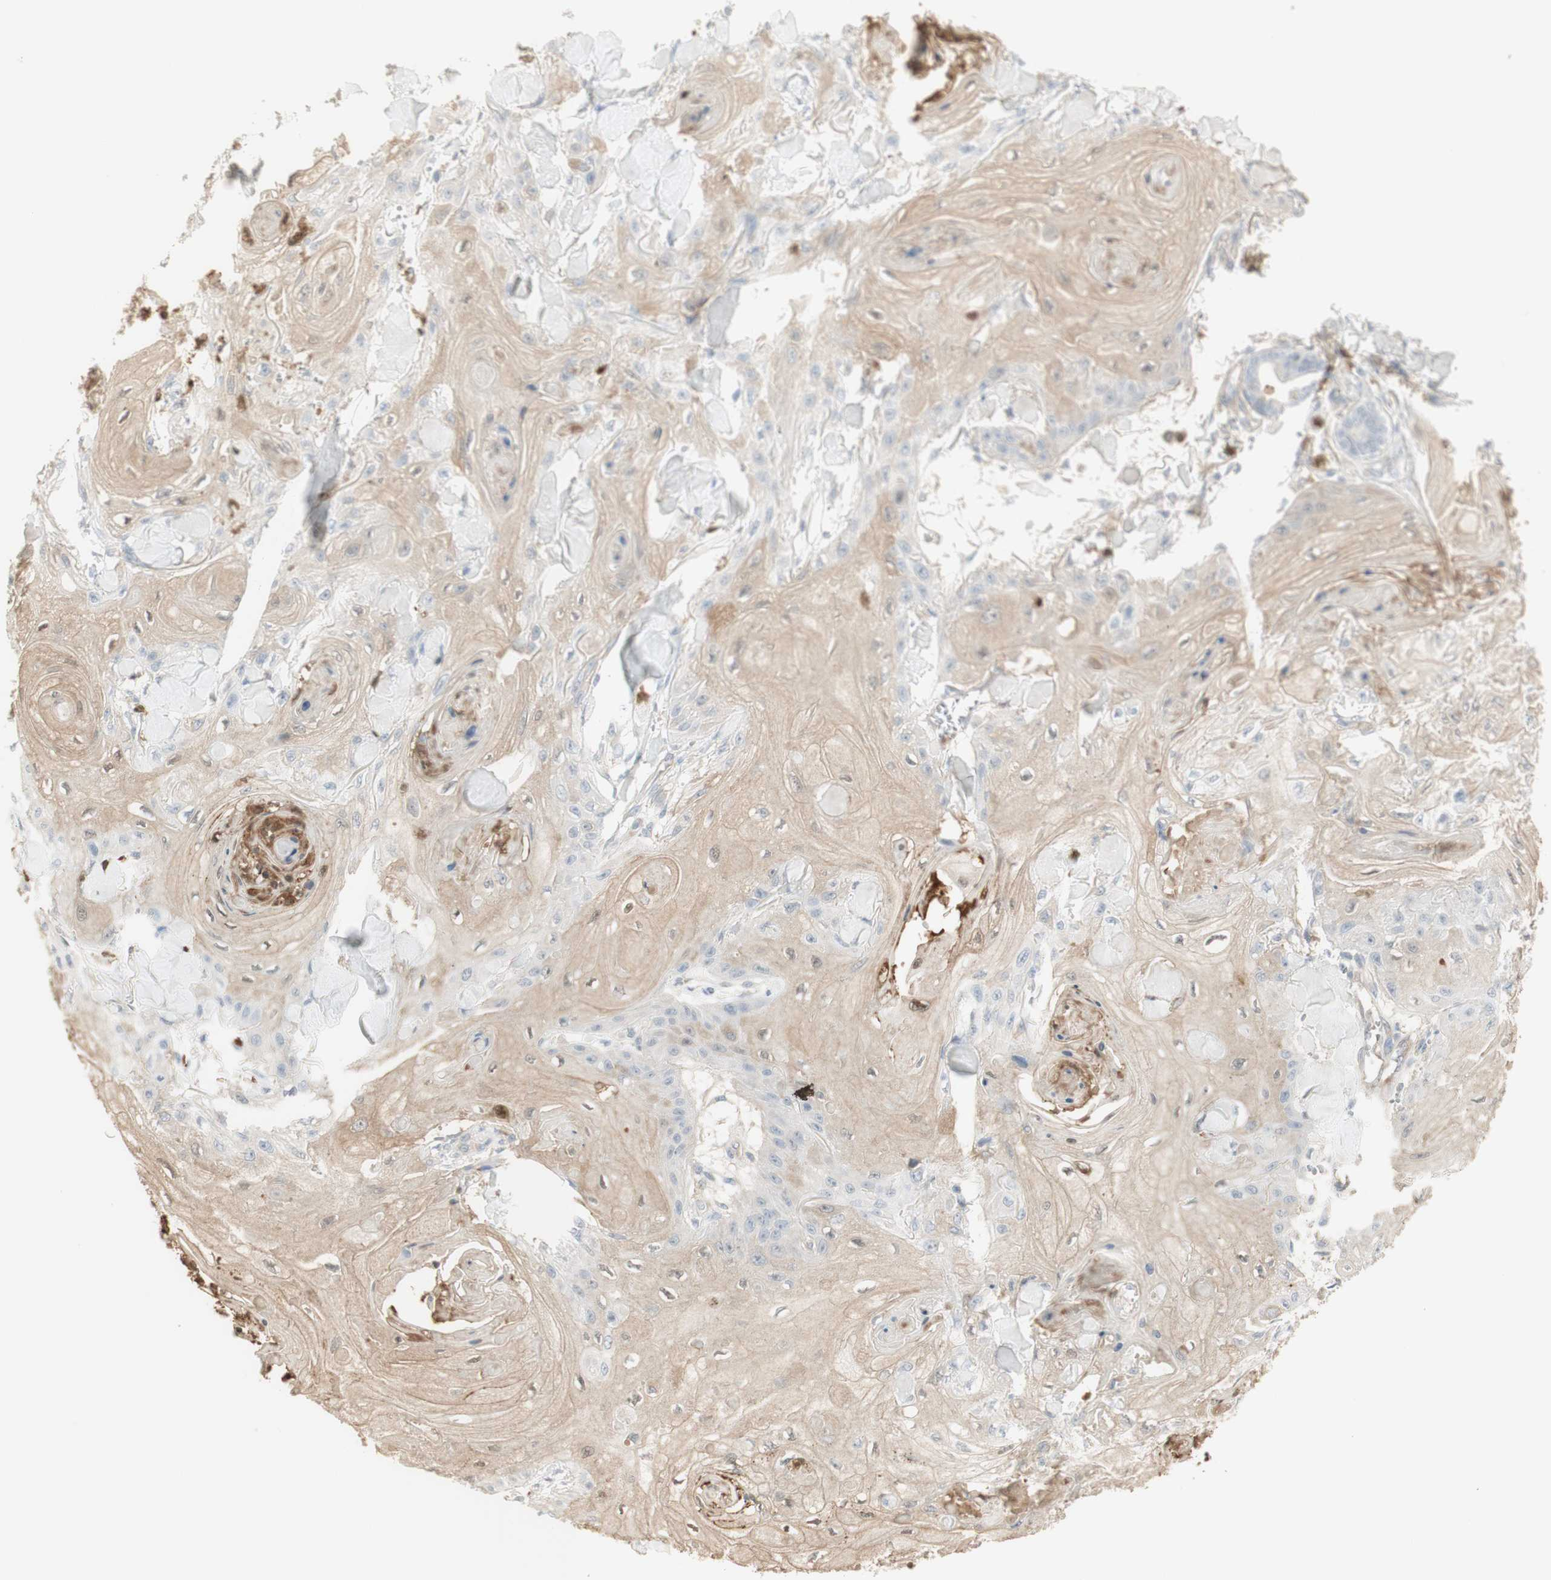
{"staining": {"intensity": "weak", "quantity": "25%-75%", "location": "cytoplasmic/membranous,nuclear"}, "tissue": "skin cancer", "cell_type": "Tumor cells", "image_type": "cancer", "snomed": [{"axis": "morphology", "description": "Squamous cell carcinoma, NOS"}, {"axis": "topography", "description": "Skin"}], "caption": "Squamous cell carcinoma (skin) stained with a protein marker displays weak staining in tumor cells.", "gene": "NID1", "patient": {"sex": "male", "age": 74}}